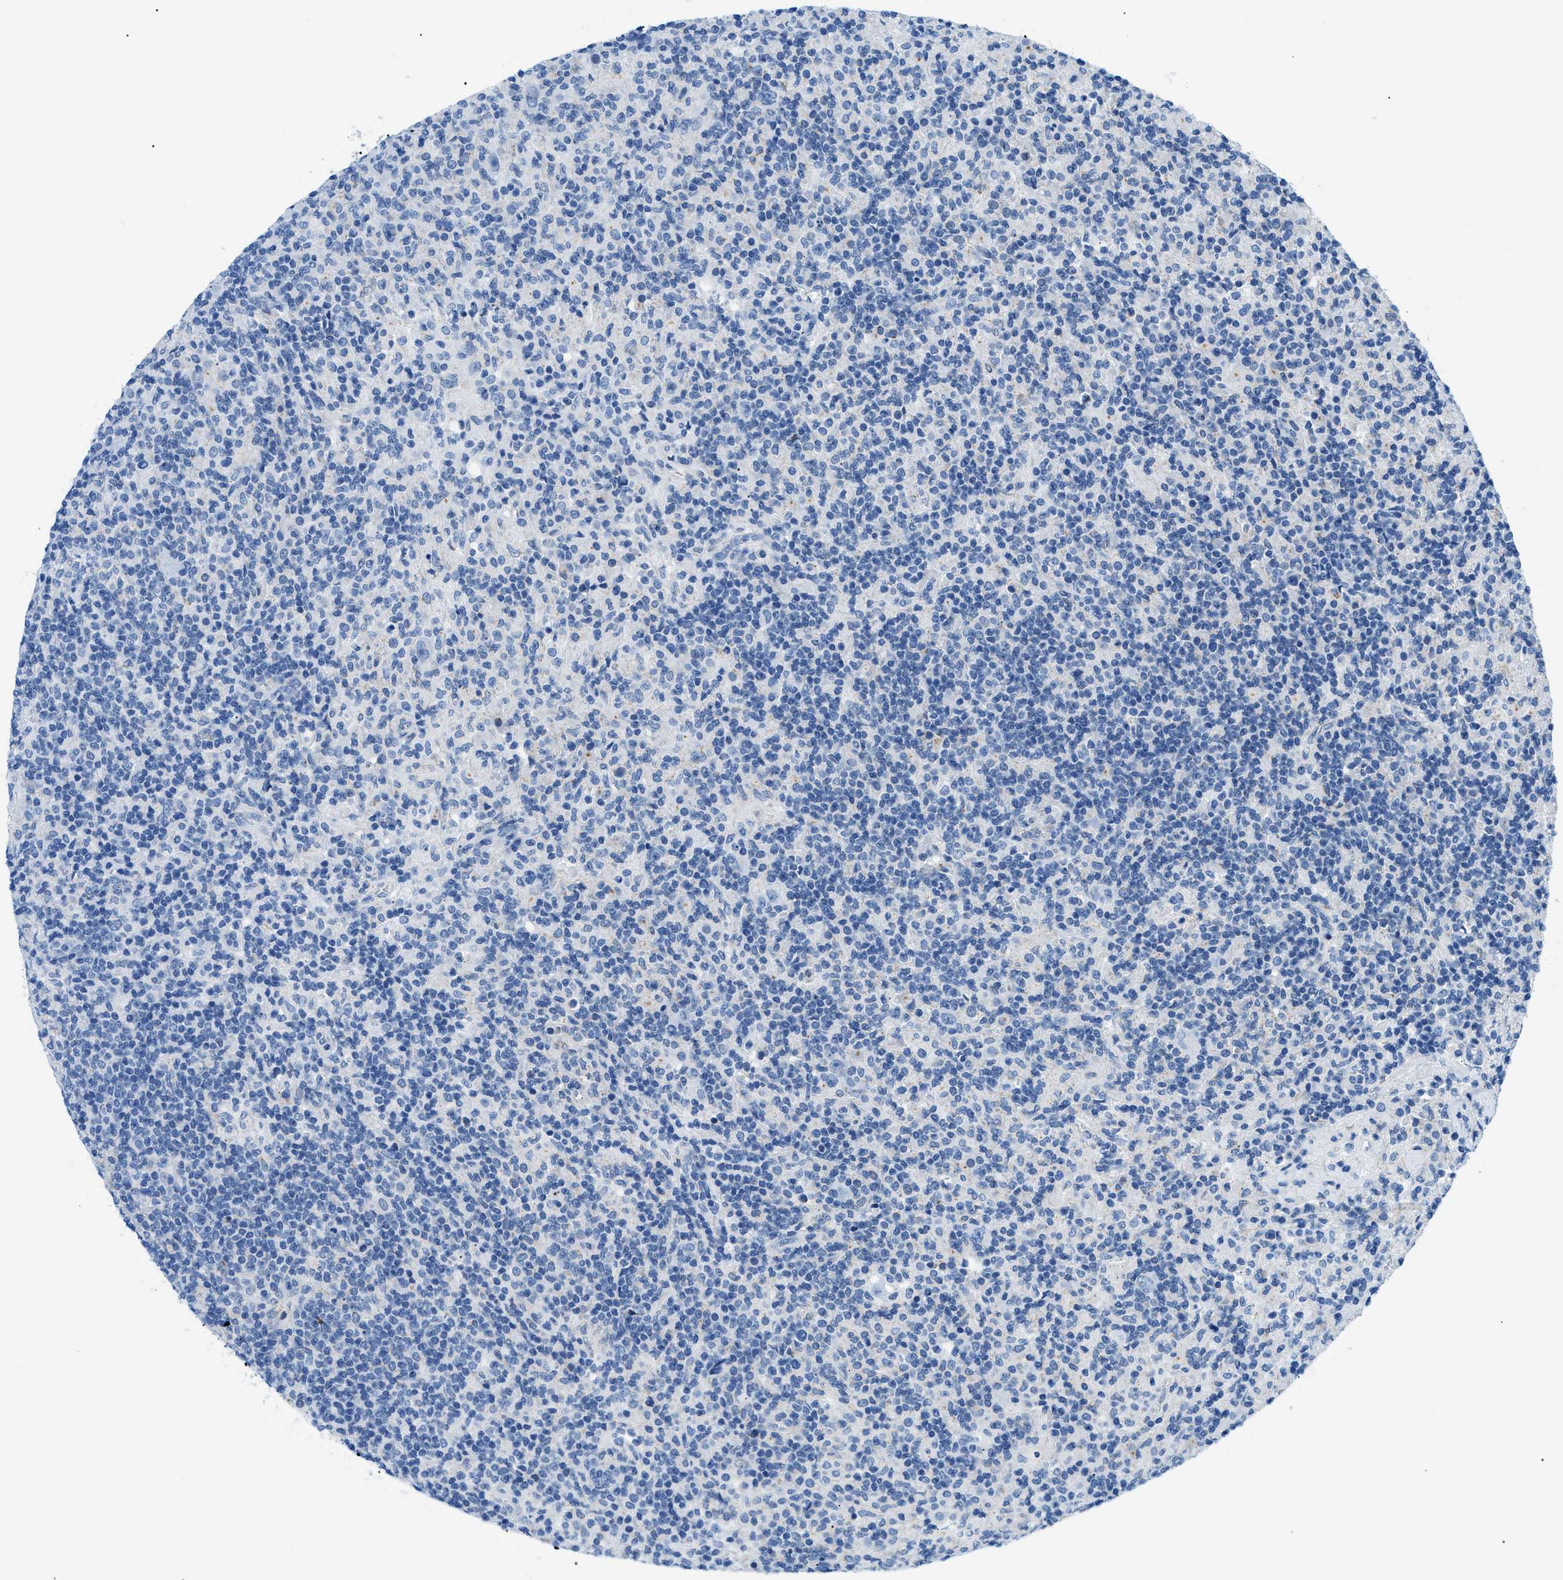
{"staining": {"intensity": "negative", "quantity": "none", "location": "none"}, "tissue": "lymphoma", "cell_type": "Tumor cells", "image_type": "cancer", "snomed": [{"axis": "morphology", "description": "Hodgkin's disease, NOS"}, {"axis": "topography", "description": "Lymph node"}], "caption": "This is an immunohistochemistry (IHC) photomicrograph of Hodgkin's disease. There is no expression in tumor cells.", "gene": "FDCSP", "patient": {"sex": "male", "age": 70}}